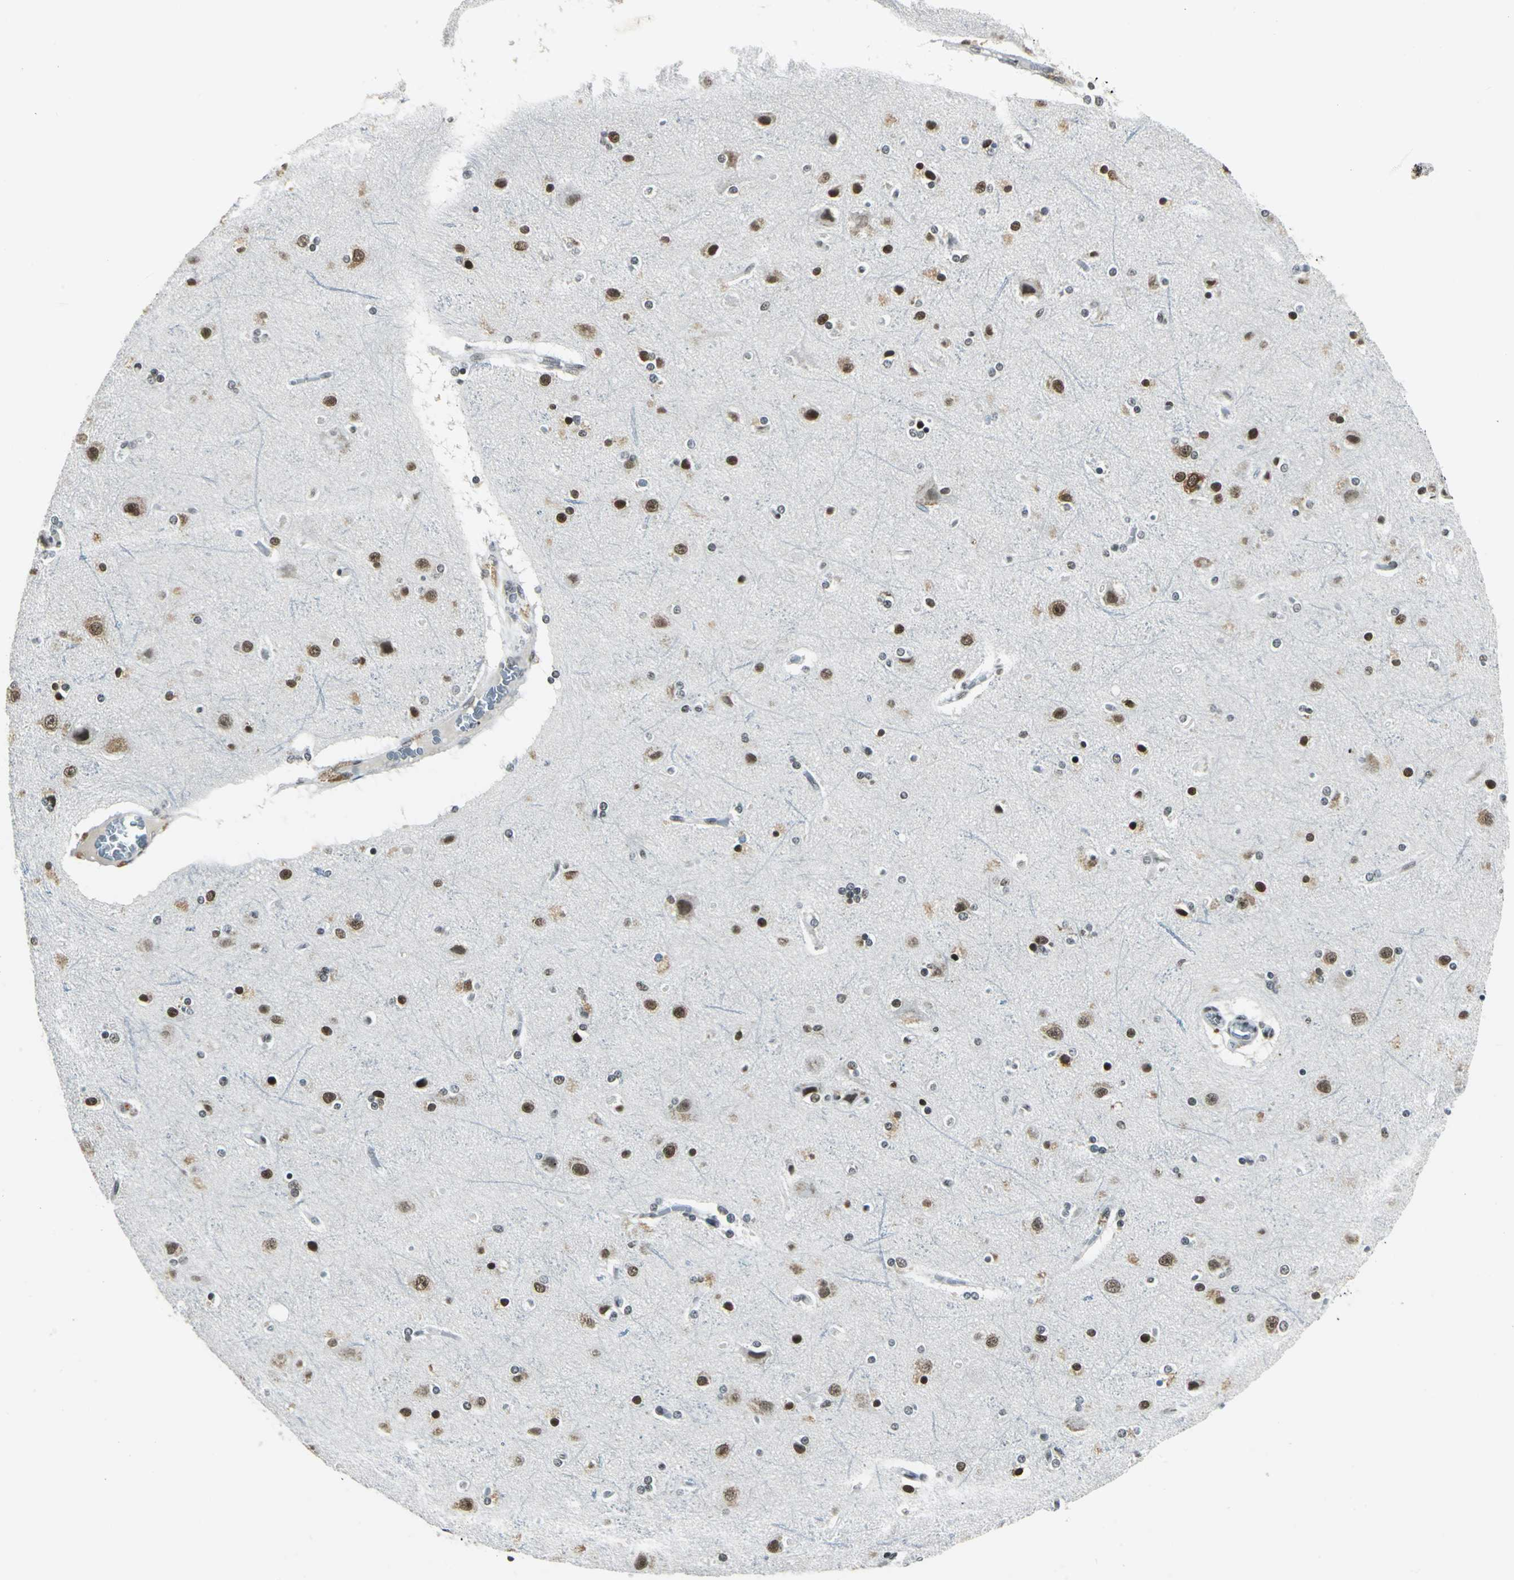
{"staining": {"intensity": "weak", "quantity": ">75%", "location": "cytoplasmic/membranous"}, "tissue": "cerebral cortex", "cell_type": "Endothelial cells", "image_type": "normal", "snomed": [{"axis": "morphology", "description": "Normal tissue, NOS"}, {"axis": "topography", "description": "Cerebral cortex"}], "caption": "DAB immunohistochemical staining of benign cerebral cortex reveals weak cytoplasmic/membranous protein staining in about >75% of endothelial cells.", "gene": "ADNP", "patient": {"sex": "female", "age": 54}}